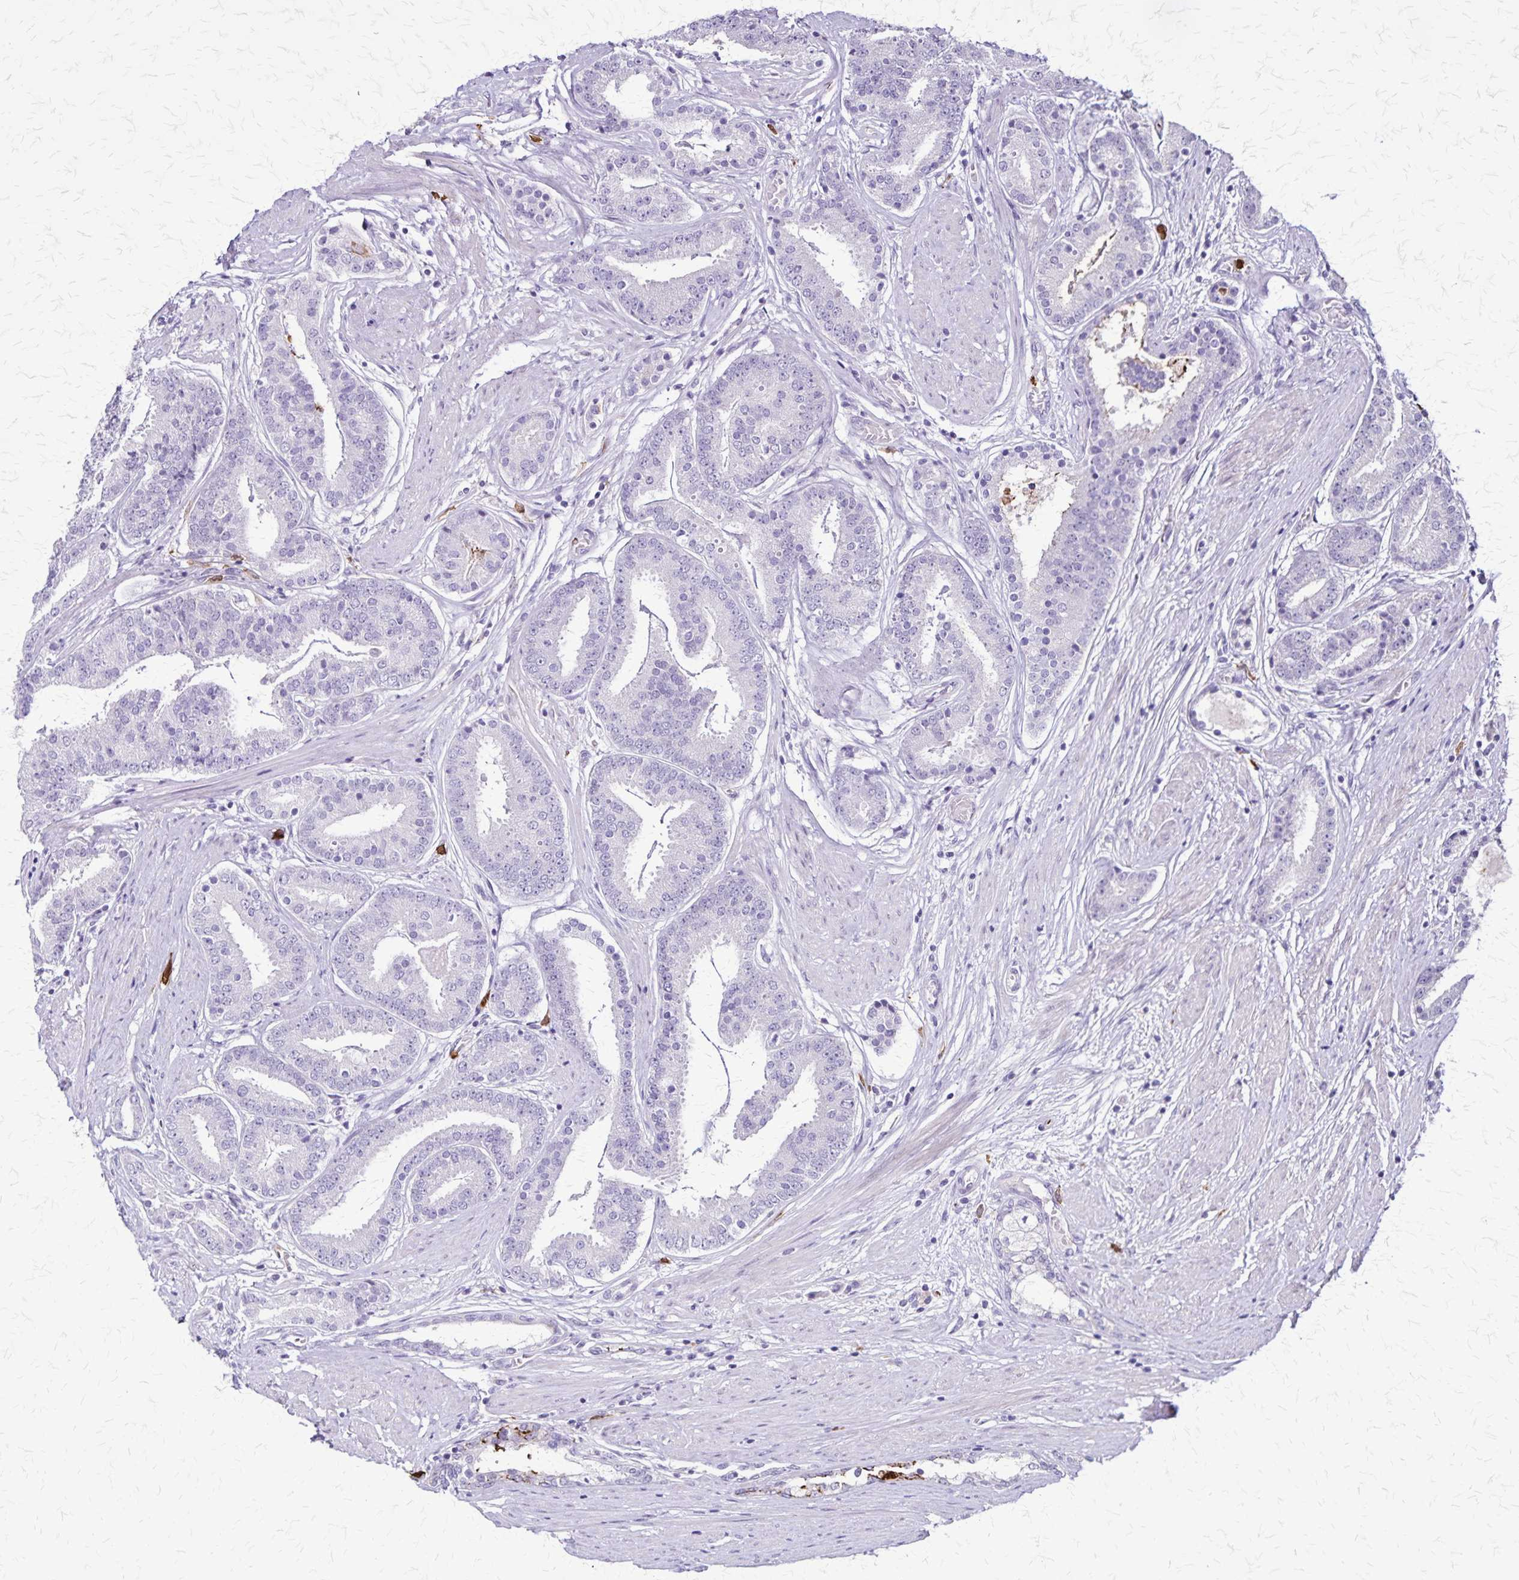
{"staining": {"intensity": "negative", "quantity": "none", "location": "none"}, "tissue": "prostate cancer", "cell_type": "Tumor cells", "image_type": "cancer", "snomed": [{"axis": "morphology", "description": "Adenocarcinoma, High grade"}, {"axis": "topography", "description": "Prostate"}], "caption": "Immunohistochemistry of prostate cancer displays no staining in tumor cells.", "gene": "ULBP3", "patient": {"sex": "male", "age": 63}}